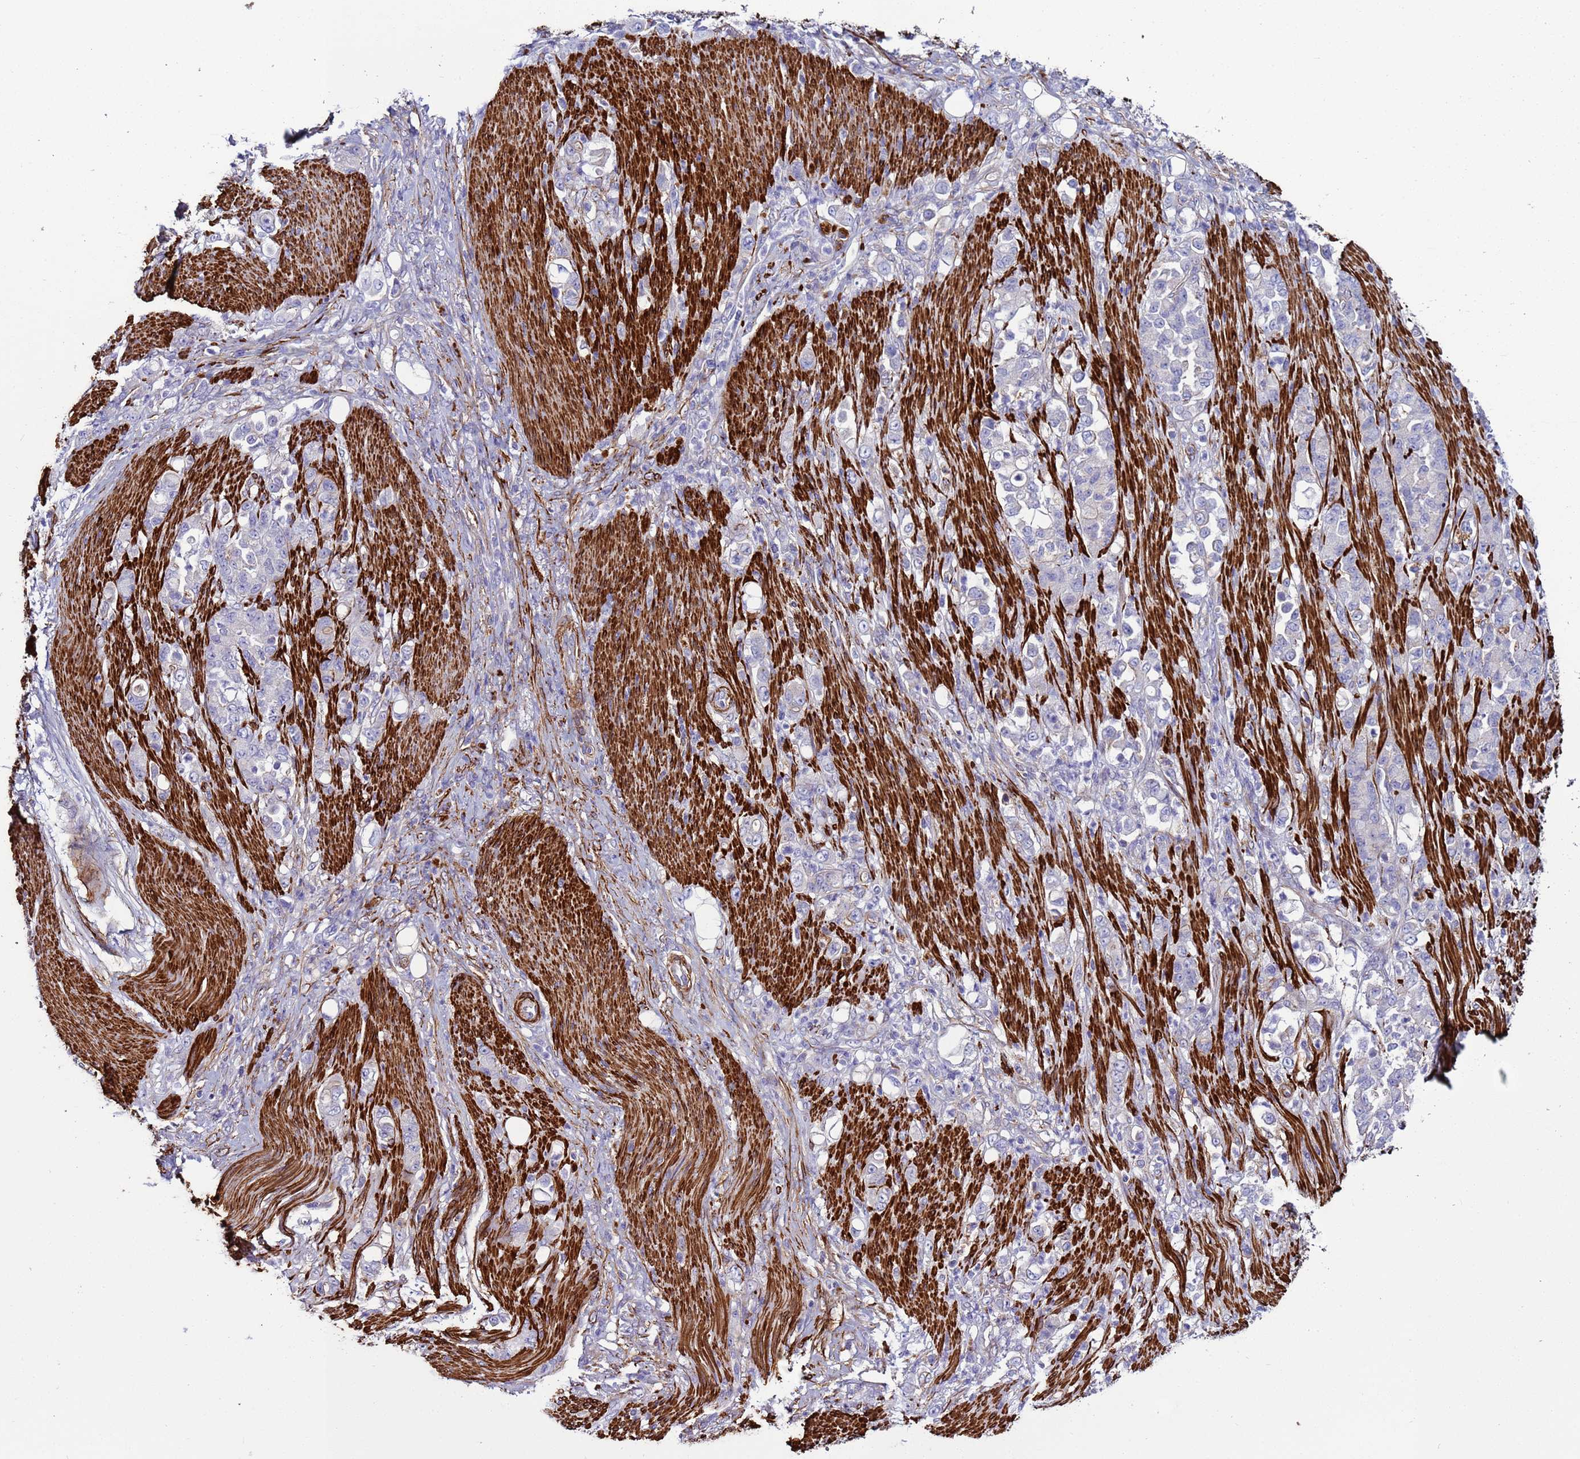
{"staining": {"intensity": "negative", "quantity": "none", "location": "none"}, "tissue": "stomach cancer", "cell_type": "Tumor cells", "image_type": "cancer", "snomed": [{"axis": "morphology", "description": "Normal tissue, NOS"}, {"axis": "morphology", "description": "Adenocarcinoma, NOS"}, {"axis": "topography", "description": "Stomach"}], "caption": "There is no significant expression in tumor cells of stomach cancer (adenocarcinoma).", "gene": "RABL2B", "patient": {"sex": "female", "age": 79}}